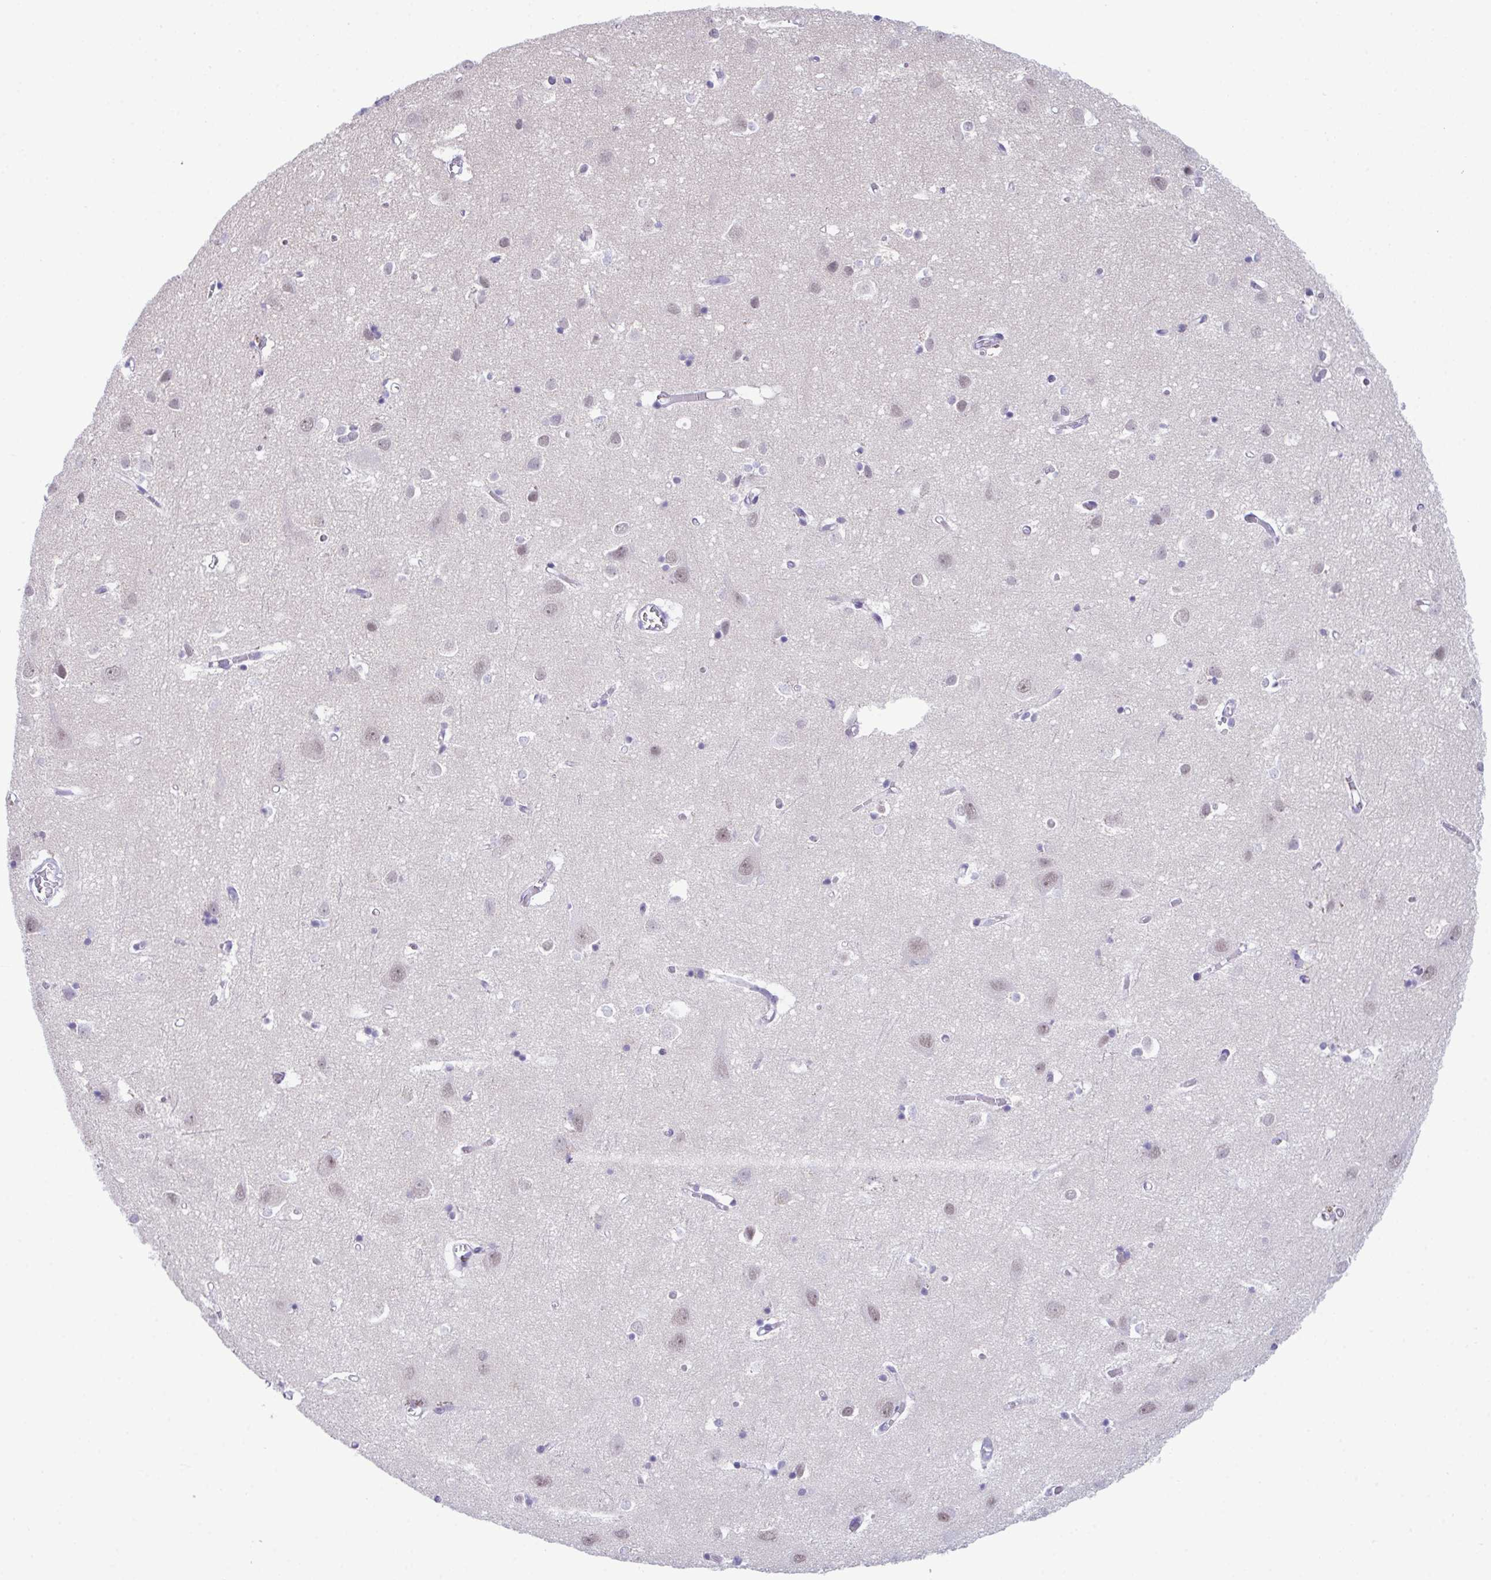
{"staining": {"intensity": "negative", "quantity": "none", "location": "none"}, "tissue": "cerebral cortex", "cell_type": "Endothelial cells", "image_type": "normal", "snomed": [{"axis": "morphology", "description": "Normal tissue, NOS"}, {"axis": "topography", "description": "Cerebral cortex"}], "caption": "Immunohistochemistry micrograph of benign cerebral cortex stained for a protein (brown), which reveals no expression in endothelial cells. Nuclei are stained in blue.", "gene": "ATP6V0D2", "patient": {"sex": "male", "age": 70}}